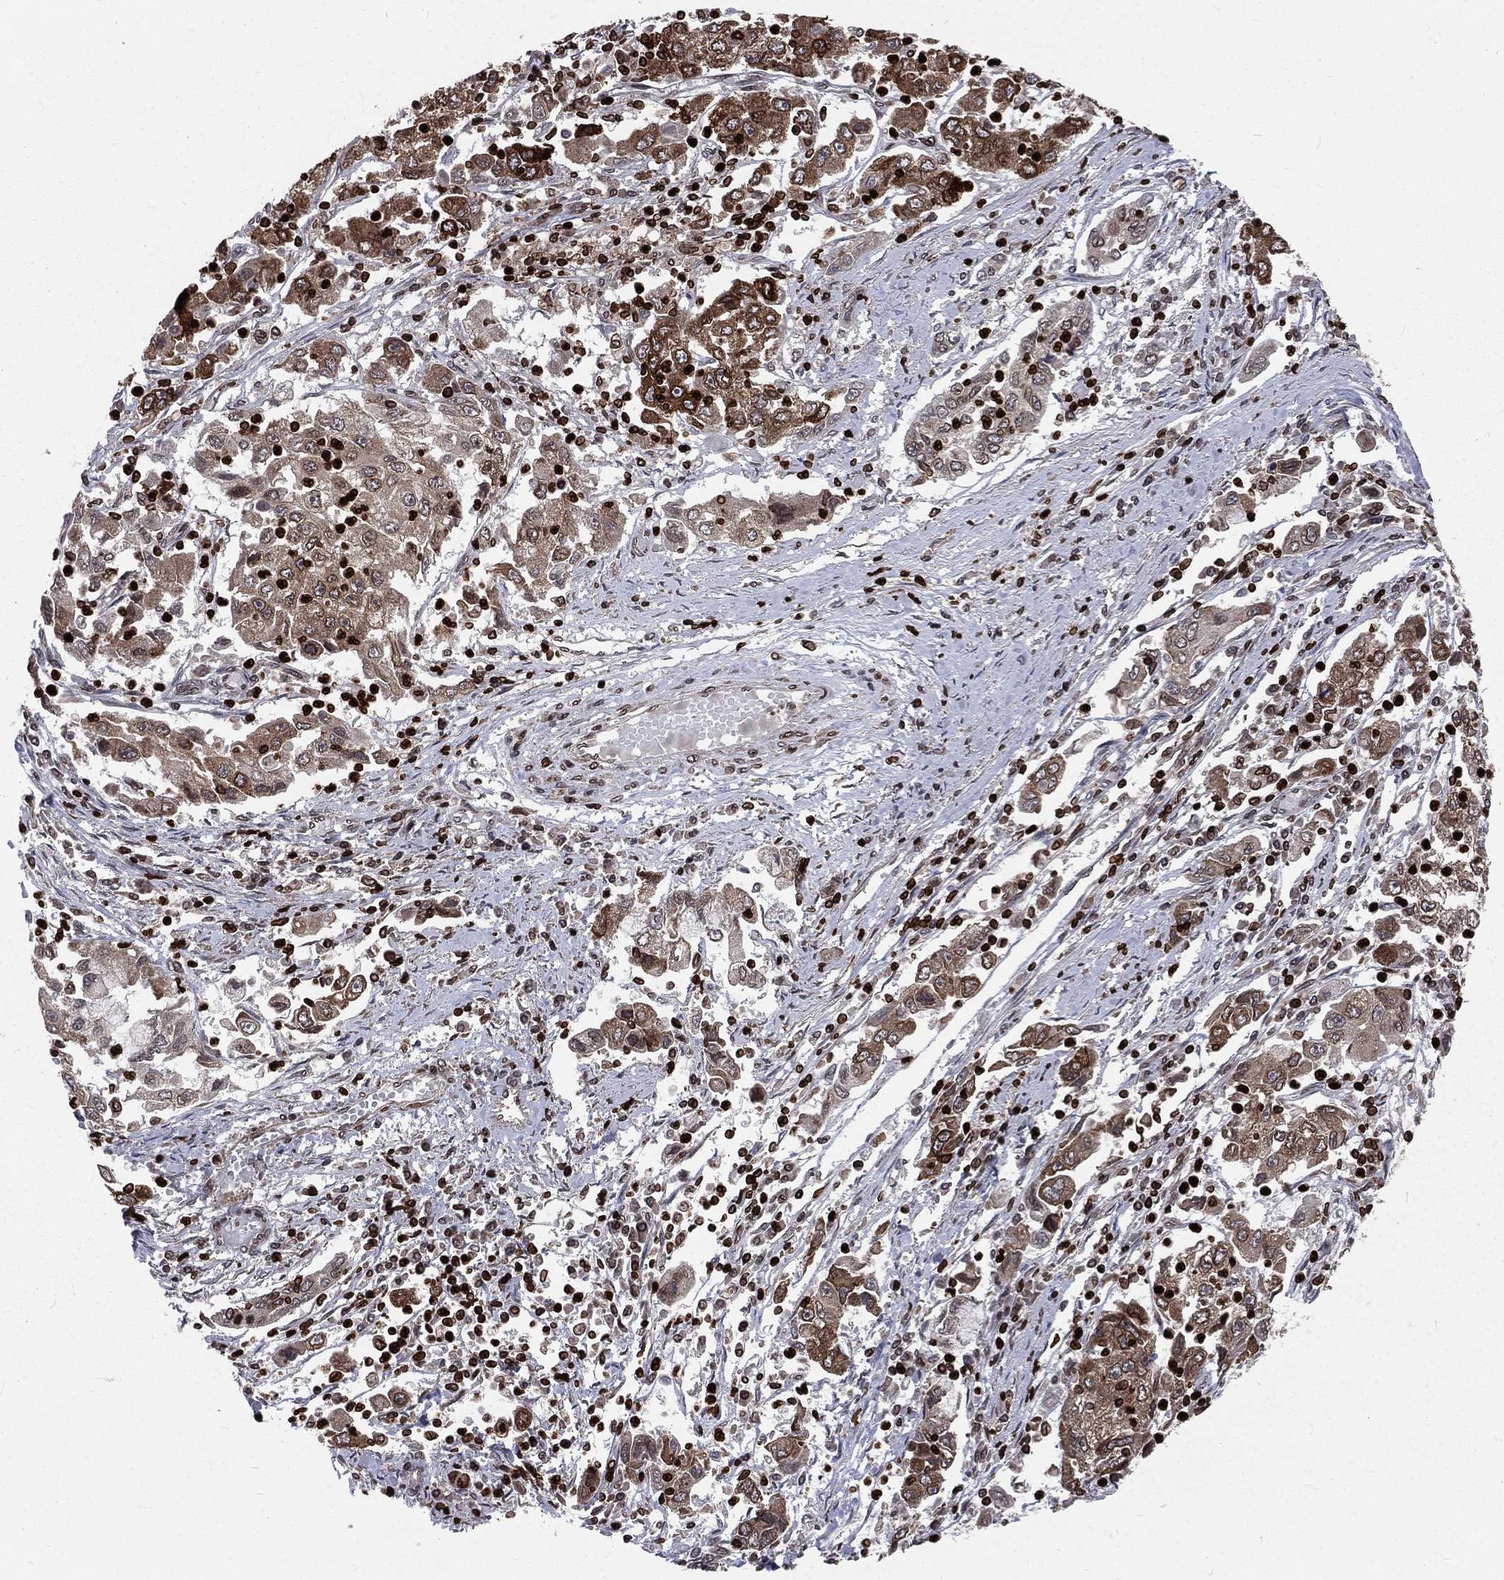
{"staining": {"intensity": "moderate", "quantity": "<25%", "location": "cytoplasmic/membranous"}, "tissue": "cervical cancer", "cell_type": "Tumor cells", "image_type": "cancer", "snomed": [{"axis": "morphology", "description": "Squamous cell carcinoma, NOS"}, {"axis": "topography", "description": "Cervix"}], "caption": "Cervical cancer stained with DAB immunohistochemistry demonstrates low levels of moderate cytoplasmic/membranous staining in approximately <25% of tumor cells.", "gene": "LBR", "patient": {"sex": "female", "age": 36}}